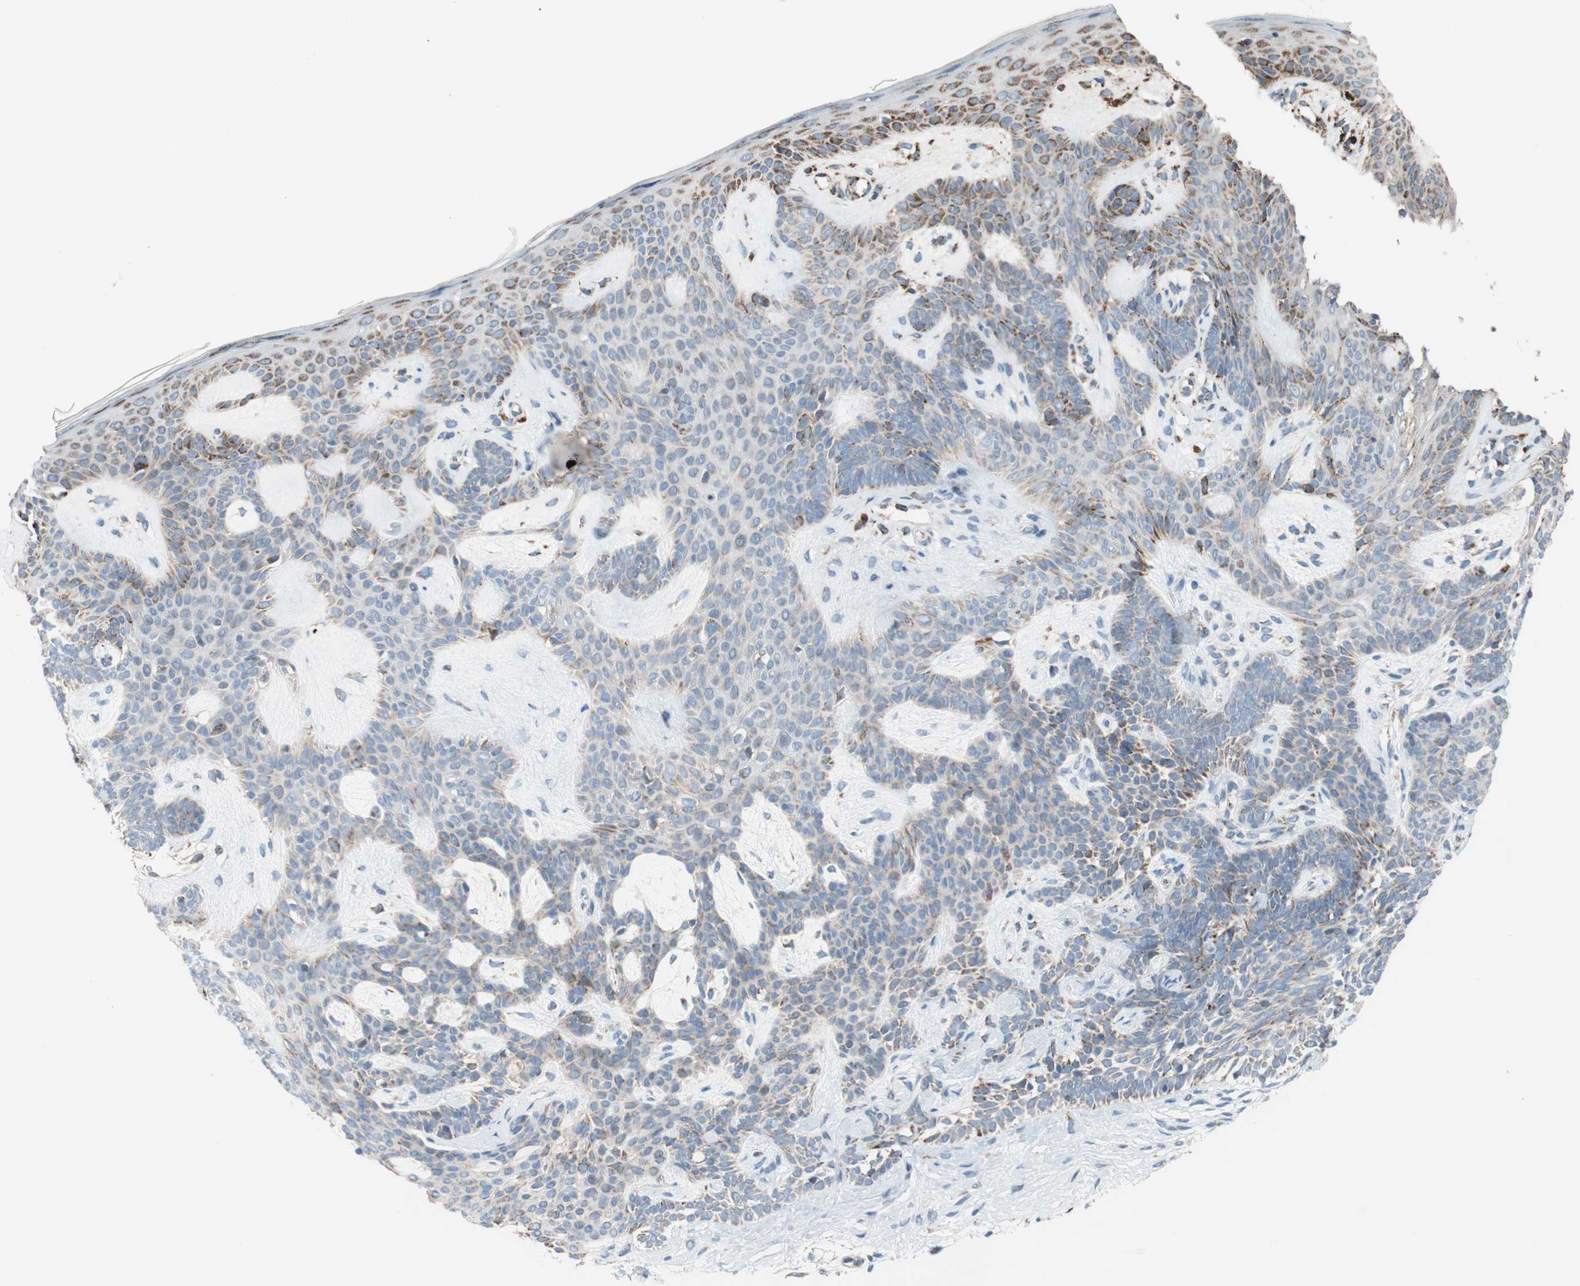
{"staining": {"intensity": "moderate", "quantity": "<25%", "location": "cytoplasmic/membranous"}, "tissue": "skin cancer", "cell_type": "Tumor cells", "image_type": "cancer", "snomed": [{"axis": "morphology", "description": "Developmental malformation"}, {"axis": "morphology", "description": "Basal cell carcinoma"}, {"axis": "topography", "description": "Skin"}], "caption": "The histopathology image shows a brown stain indicating the presence of a protein in the cytoplasmic/membranous of tumor cells in basal cell carcinoma (skin).", "gene": "PCSK4", "patient": {"sex": "female", "age": 62}}